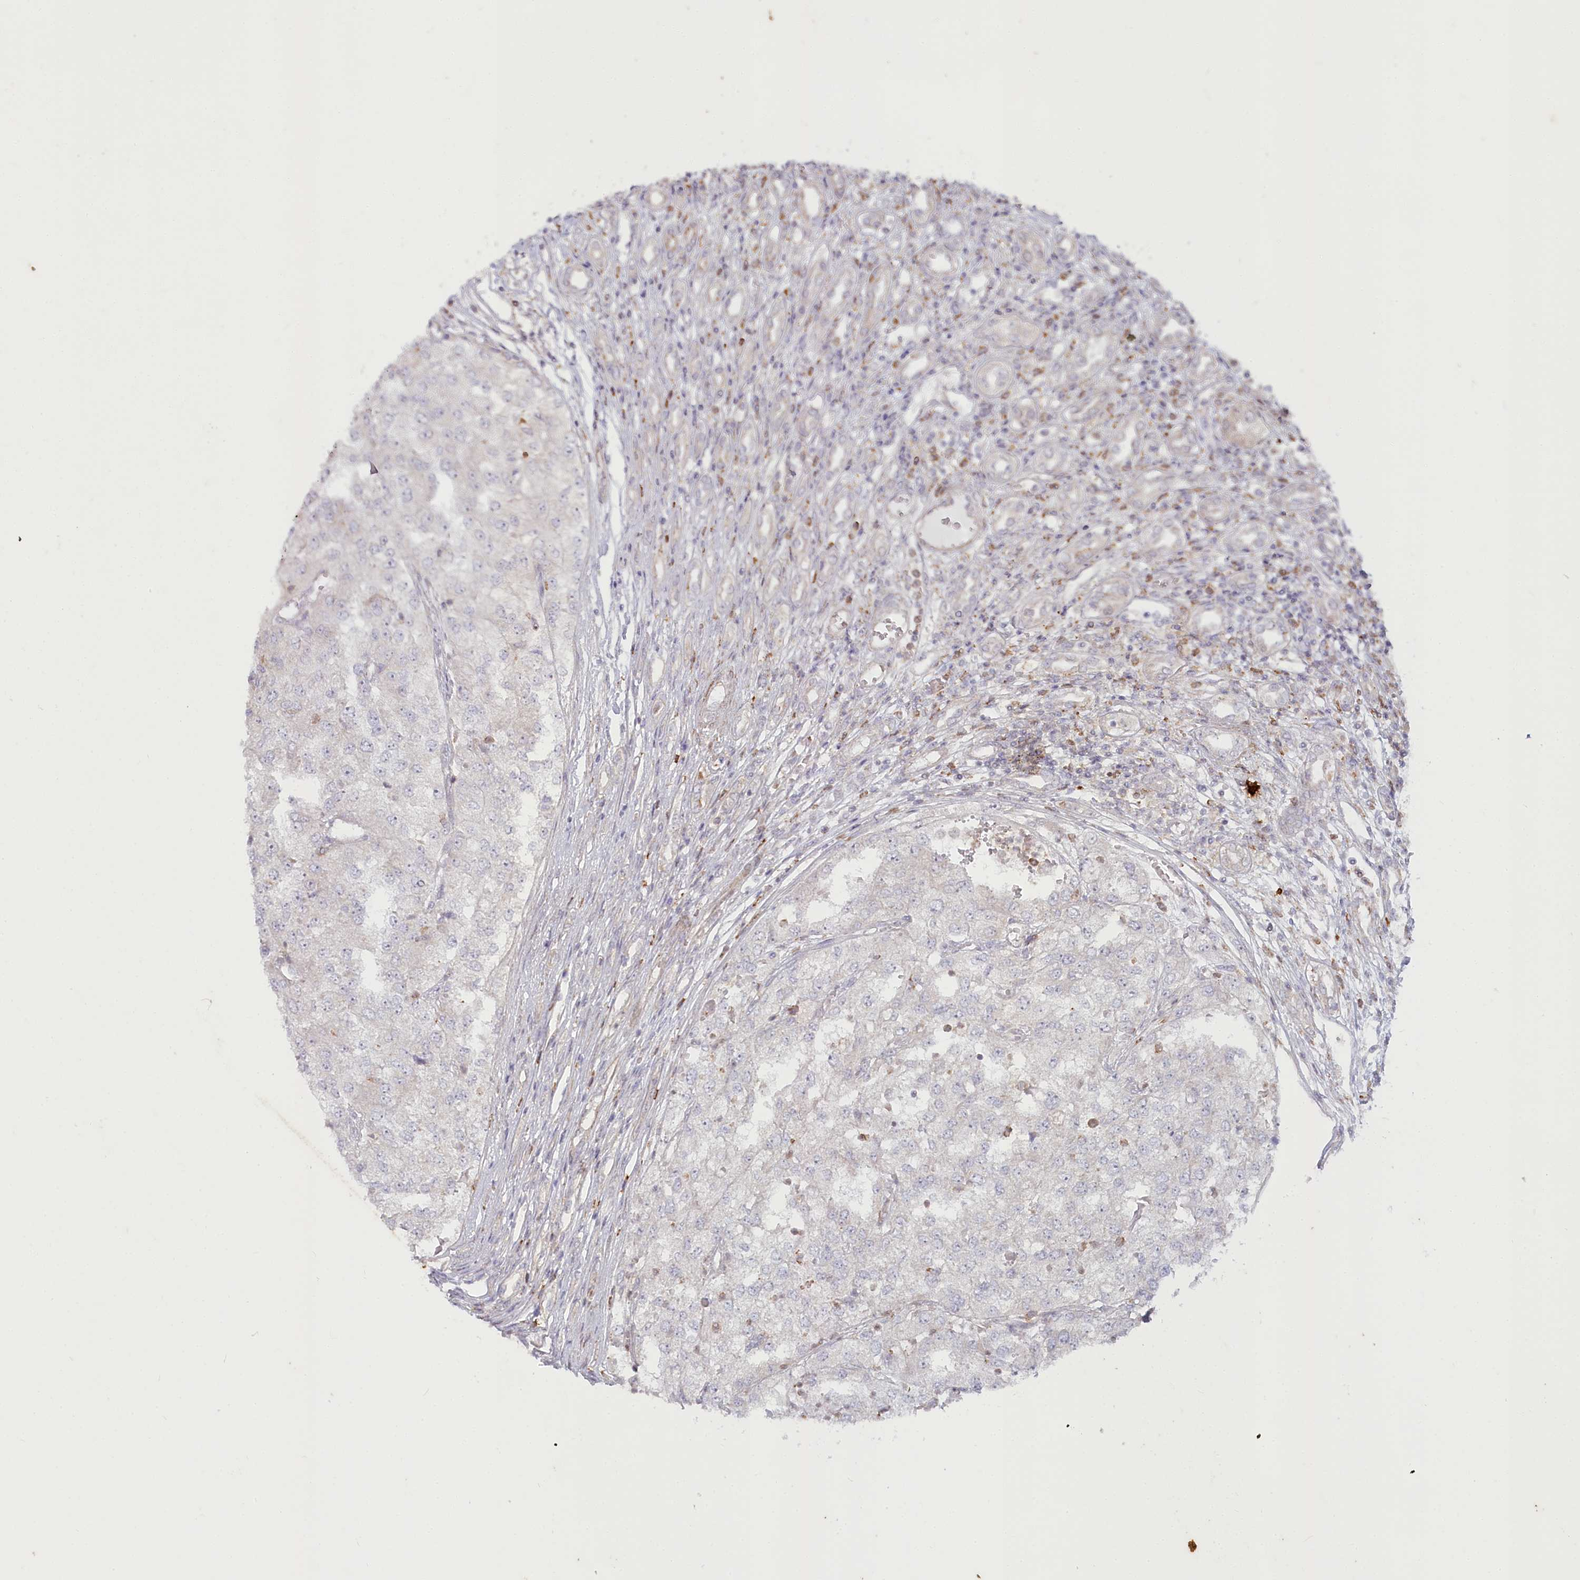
{"staining": {"intensity": "negative", "quantity": "none", "location": "none"}, "tissue": "renal cancer", "cell_type": "Tumor cells", "image_type": "cancer", "snomed": [{"axis": "morphology", "description": "Adenocarcinoma, NOS"}, {"axis": "topography", "description": "Kidney"}], "caption": "IHC histopathology image of neoplastic tissue: human adenocarcinoma (renal) stained with DAB demonstrates no significant protein staining in tumor cells.", "gene": "MTG1", "patient": {"sex": "female", "age": 54}}